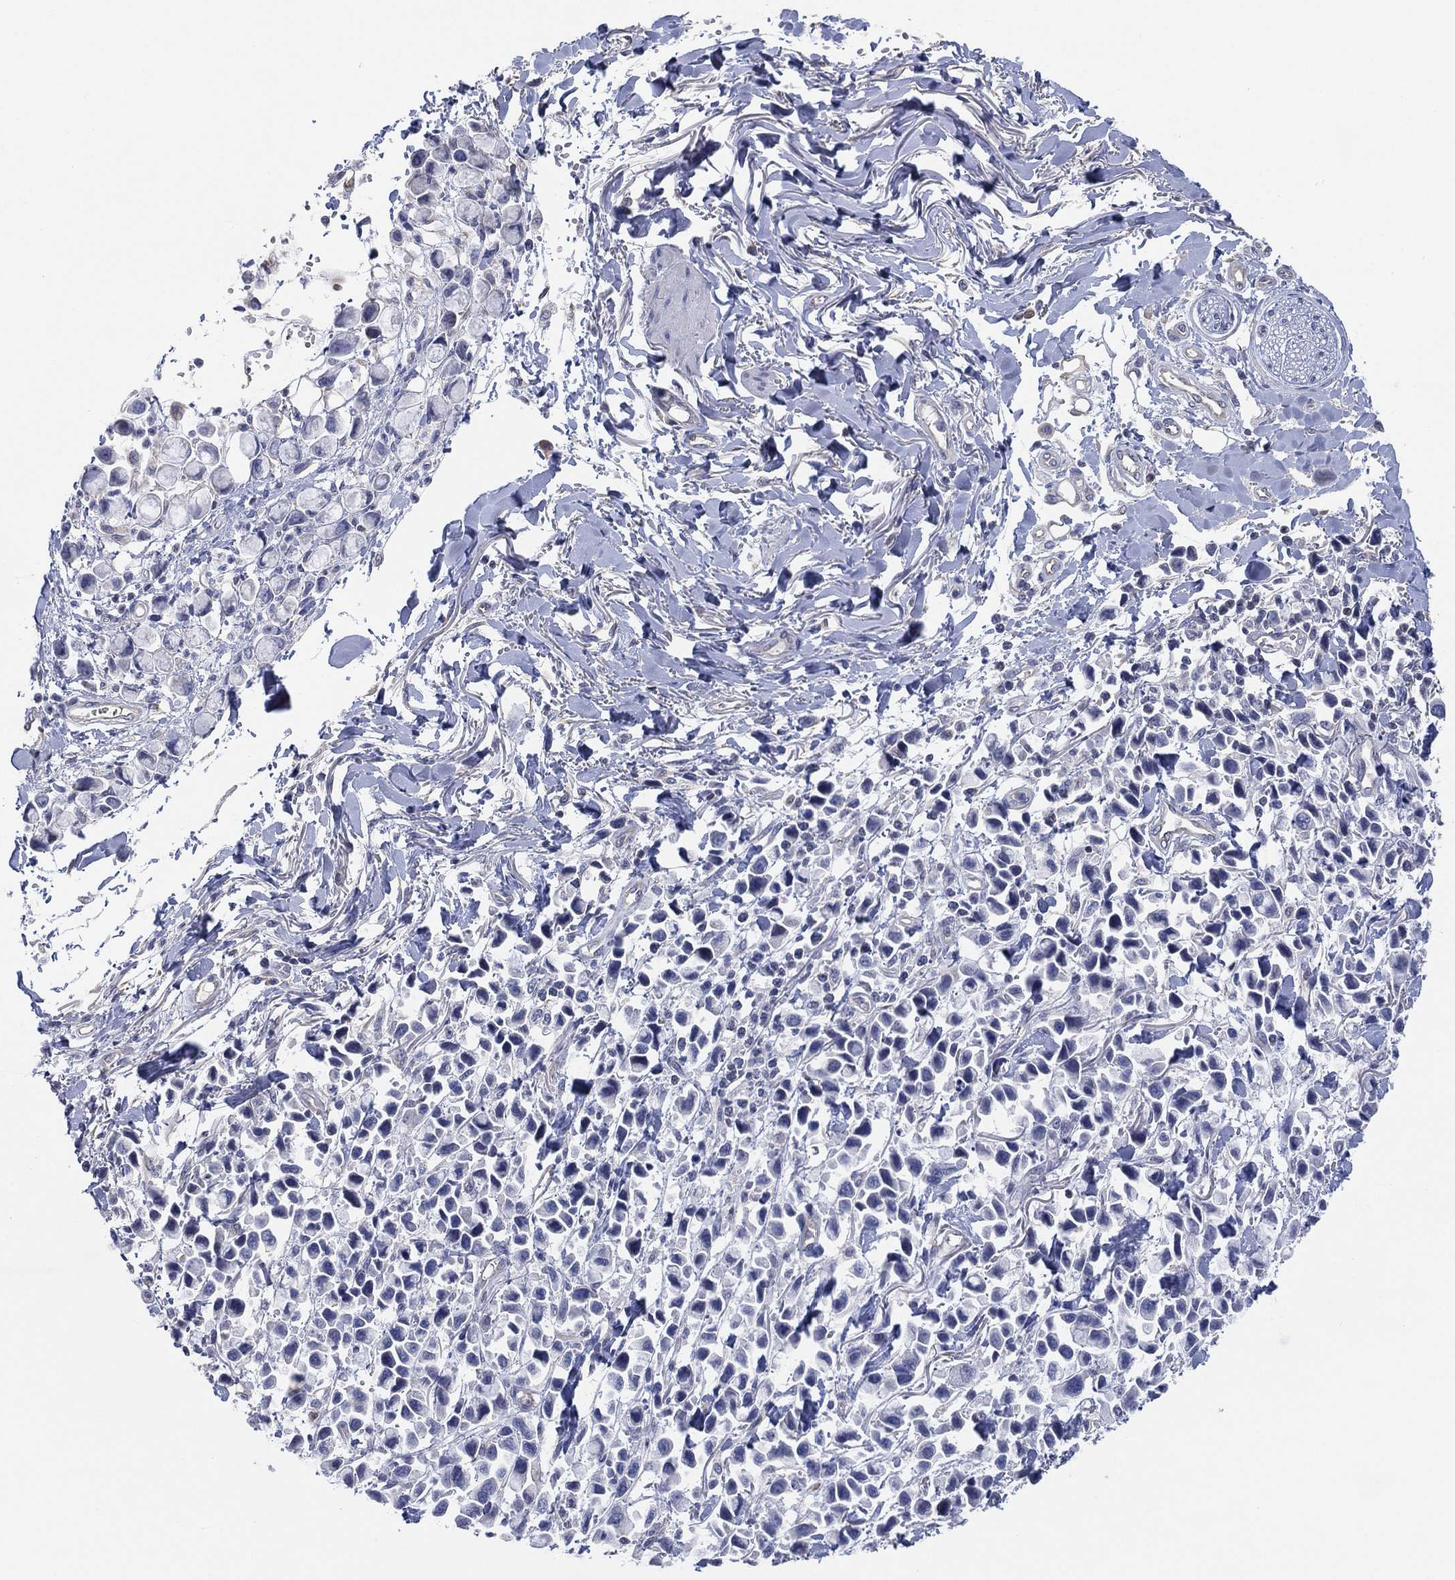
{"staining": {"intensity": "negative", "quantity": "none", "location": "none"}, "tissue": "stomach cancer", "cell_type": "Tumor cells", "image_type": "cancer", "snomed": [{"axis": "morphology", "description": "Adenocarcinoma, NOS"}, {"axis": "topography", "description": "Stomach"}], "caption": "There is no significant positivity in tumor cells of stomach cancer.", "gene": "CFTR", "patient": {"sex": "female", "age": 81}}